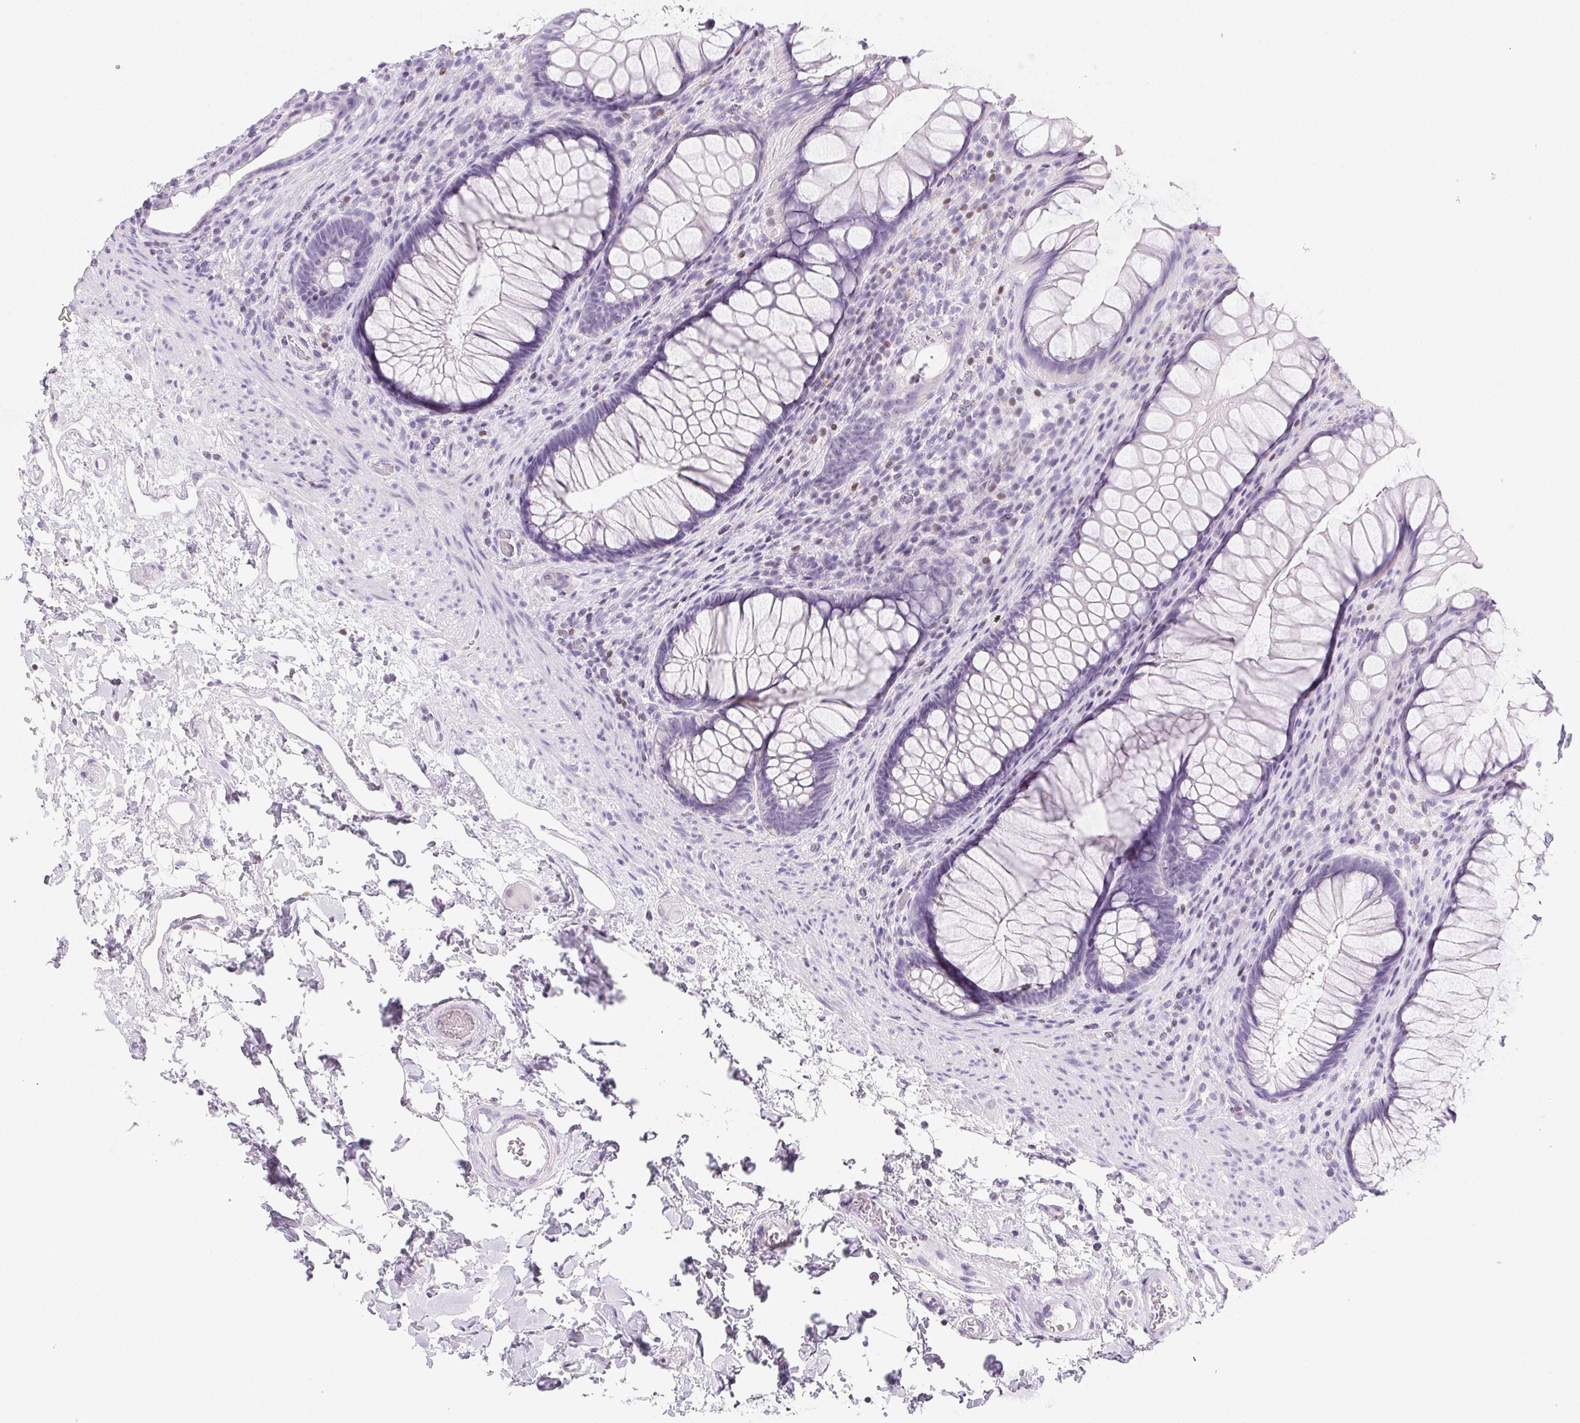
{"staining": {"intensity": "negative", "quantity": "none", "location": "none"}, "tissue": "rectum", "cell_type": "Glandular cells", "image_type": "normal", "snomed": [{"axis": "morphology", "description": "Normal tissue, NOS"}, {"axis": "topography", "description": "Smooth muscle"}, {"axis": "topography", "description": "Rectum"}], "caption": "The histopathology image displays no significant positivity in glandular cells of rectum. (Stains: DAB (3,3'-diaminobenzidine) IHC with hematoxylin counter stain, Microscopy: brightfield microscopy at high magnification).", "gene": "BEND2", "patient": {"sex": "male", "age": 53}}